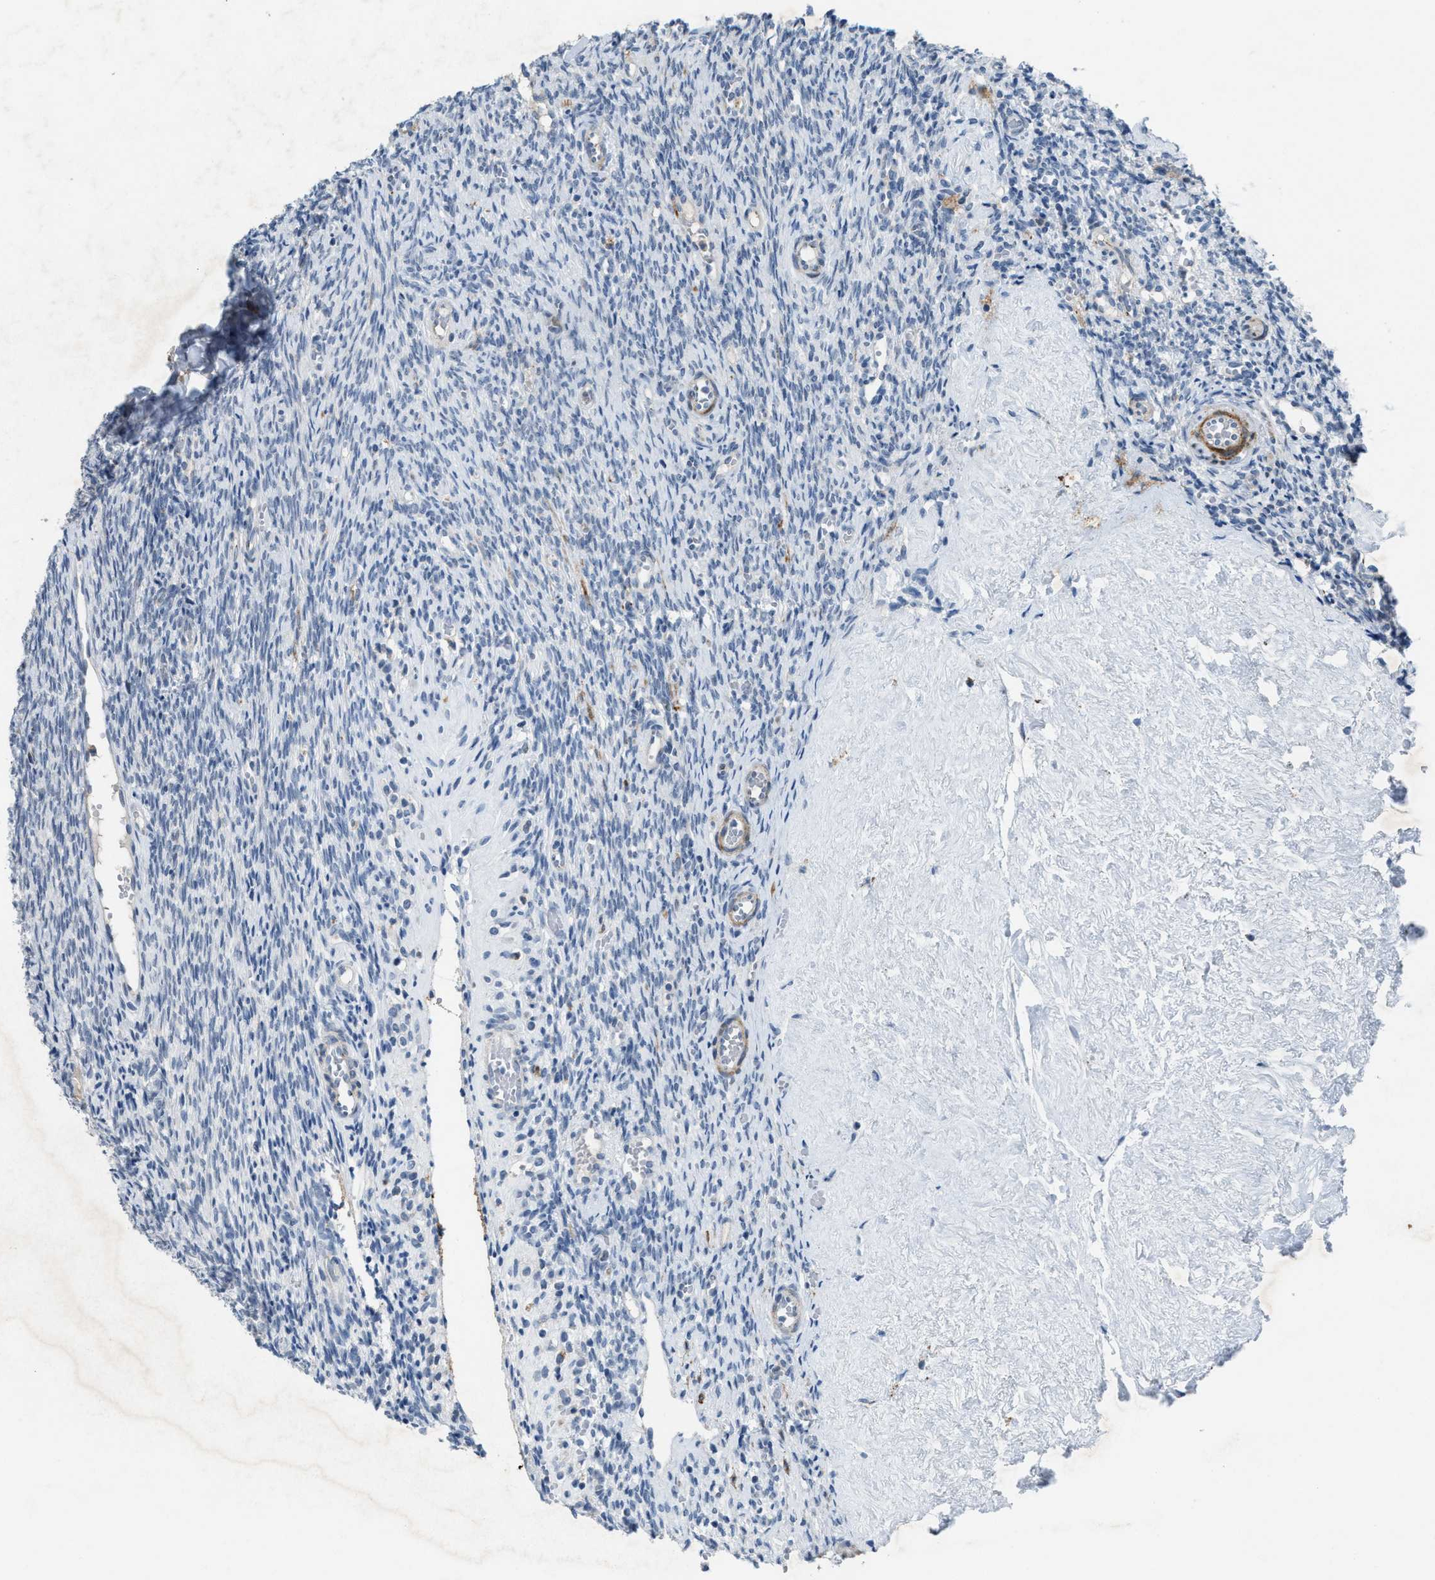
{"staining": {"intensity": "negative", "quantity": "none", "location": "none"}, "tissue": "ovary", "cell_type": "Ovarian stroma cells", "image_type": "normal", "snomed": [{"axis": "morphology", "description": "Normal tissue, NOS"}, {"axis": "topography", "description": "Ovary"}], "caption": "The histopathology image exhibits no staining of ovarian stroma cells in normal ovary. (Stains: DAB (3,3'-diaminobenzidine) IHC with hematoxylin counter stain, Microscopy: brightfield microscopy at high magnification).", "gene": "SLC5A5", "patient": {"sex": "female", "age": 41}}